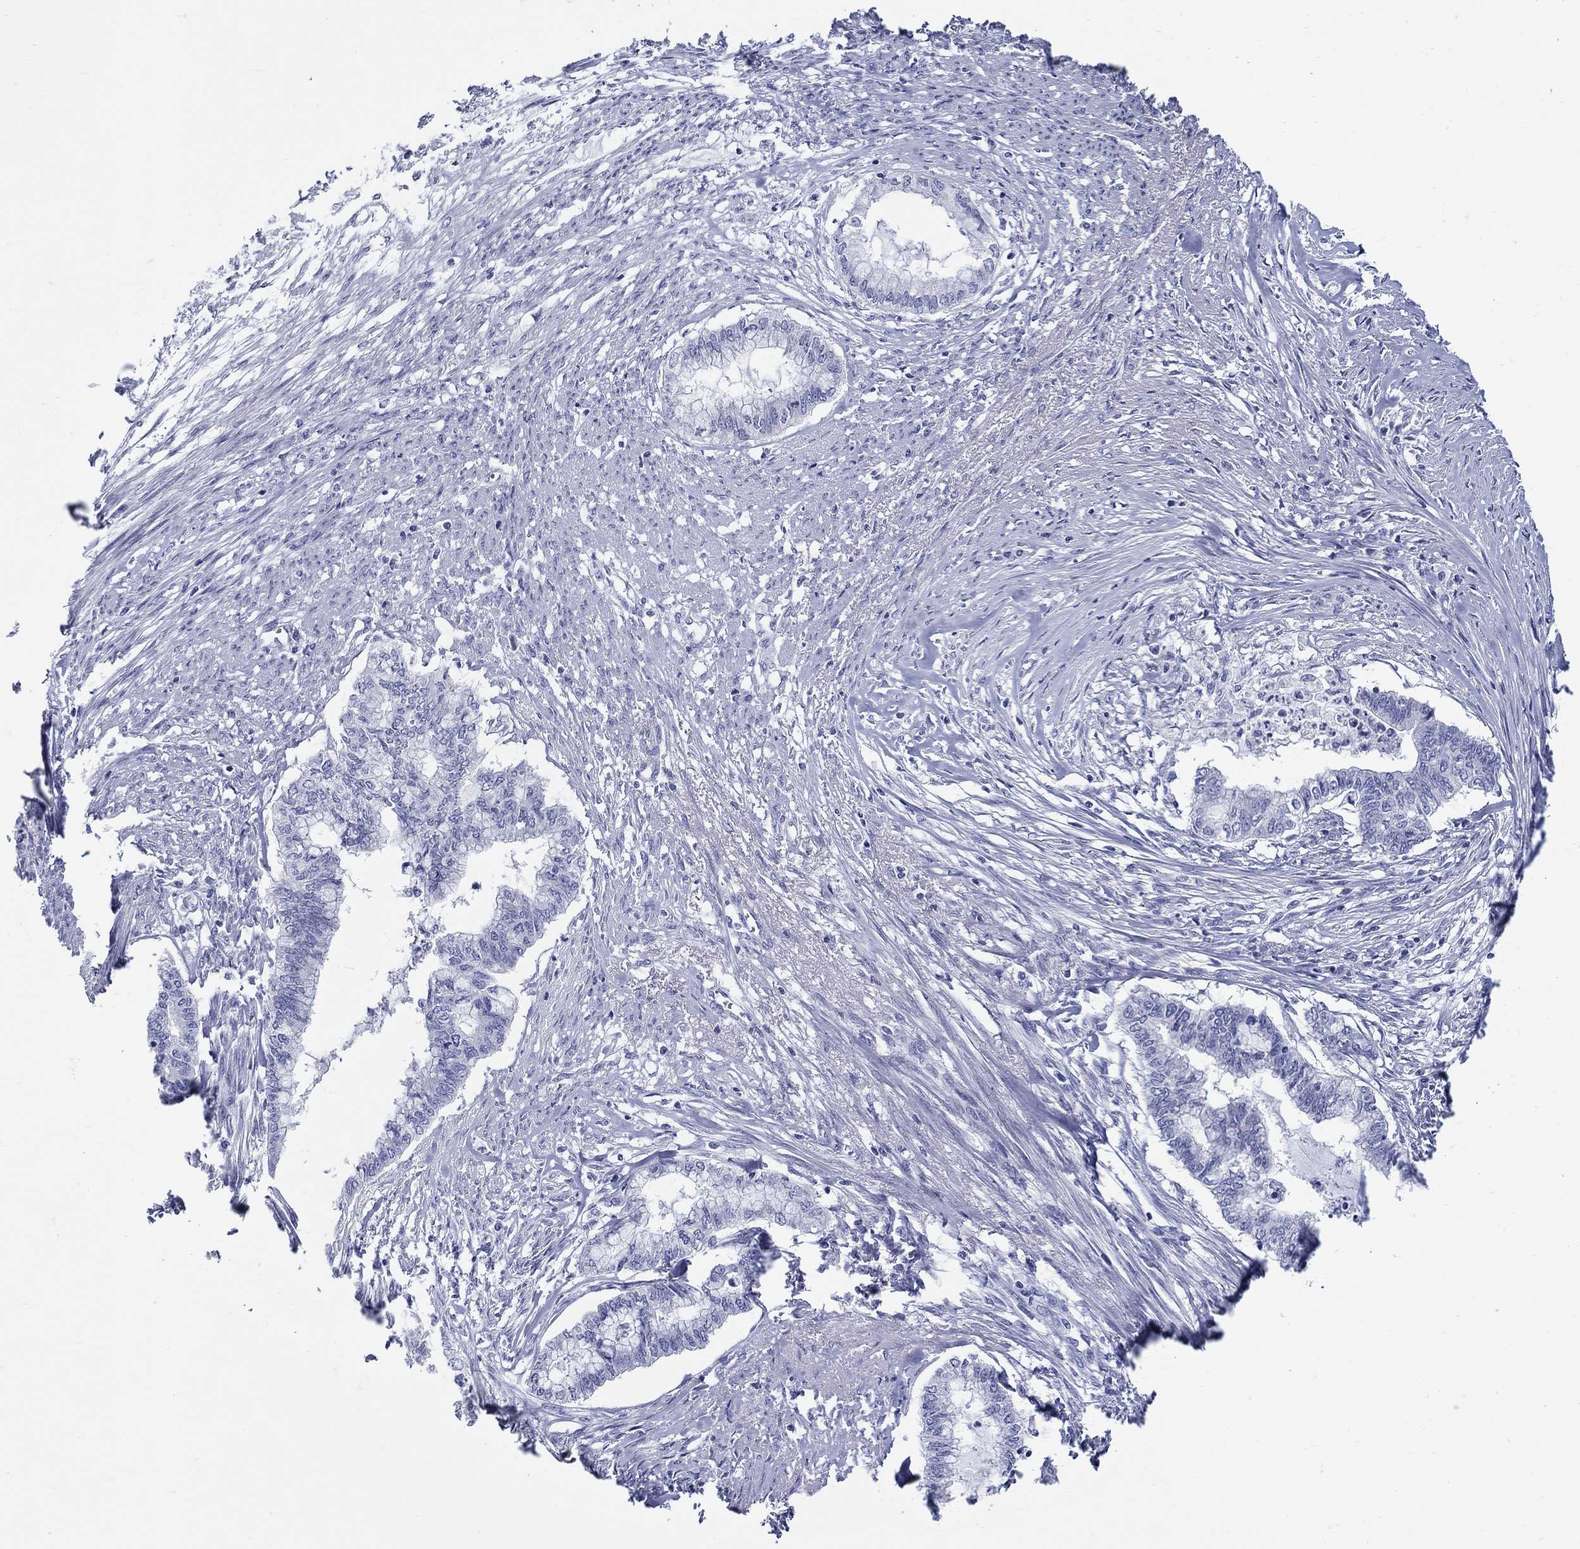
{"staining": {"intensity": "negative", "quantity": "none", "location": "none"}, "tissue": "endometrial cancer", "cell_type": "Tumor cells", "image_type": "cancer", "snomed": [{"axis": "morphology", "description": "Adenocarcinoma, NOS"}, {"axis": "topography", "description": "Endometrium"}], "caption": "High power microscopy histopathology image of an immunohistochemistry (IHC) photomicrograph of endometrial cancer, revealing no significant staining in tumor cells. (DAB immunohistochemistry (IHC), high magnification).", "gene": "CRYGS", "patient": {"sex": "female", "age": 79}}